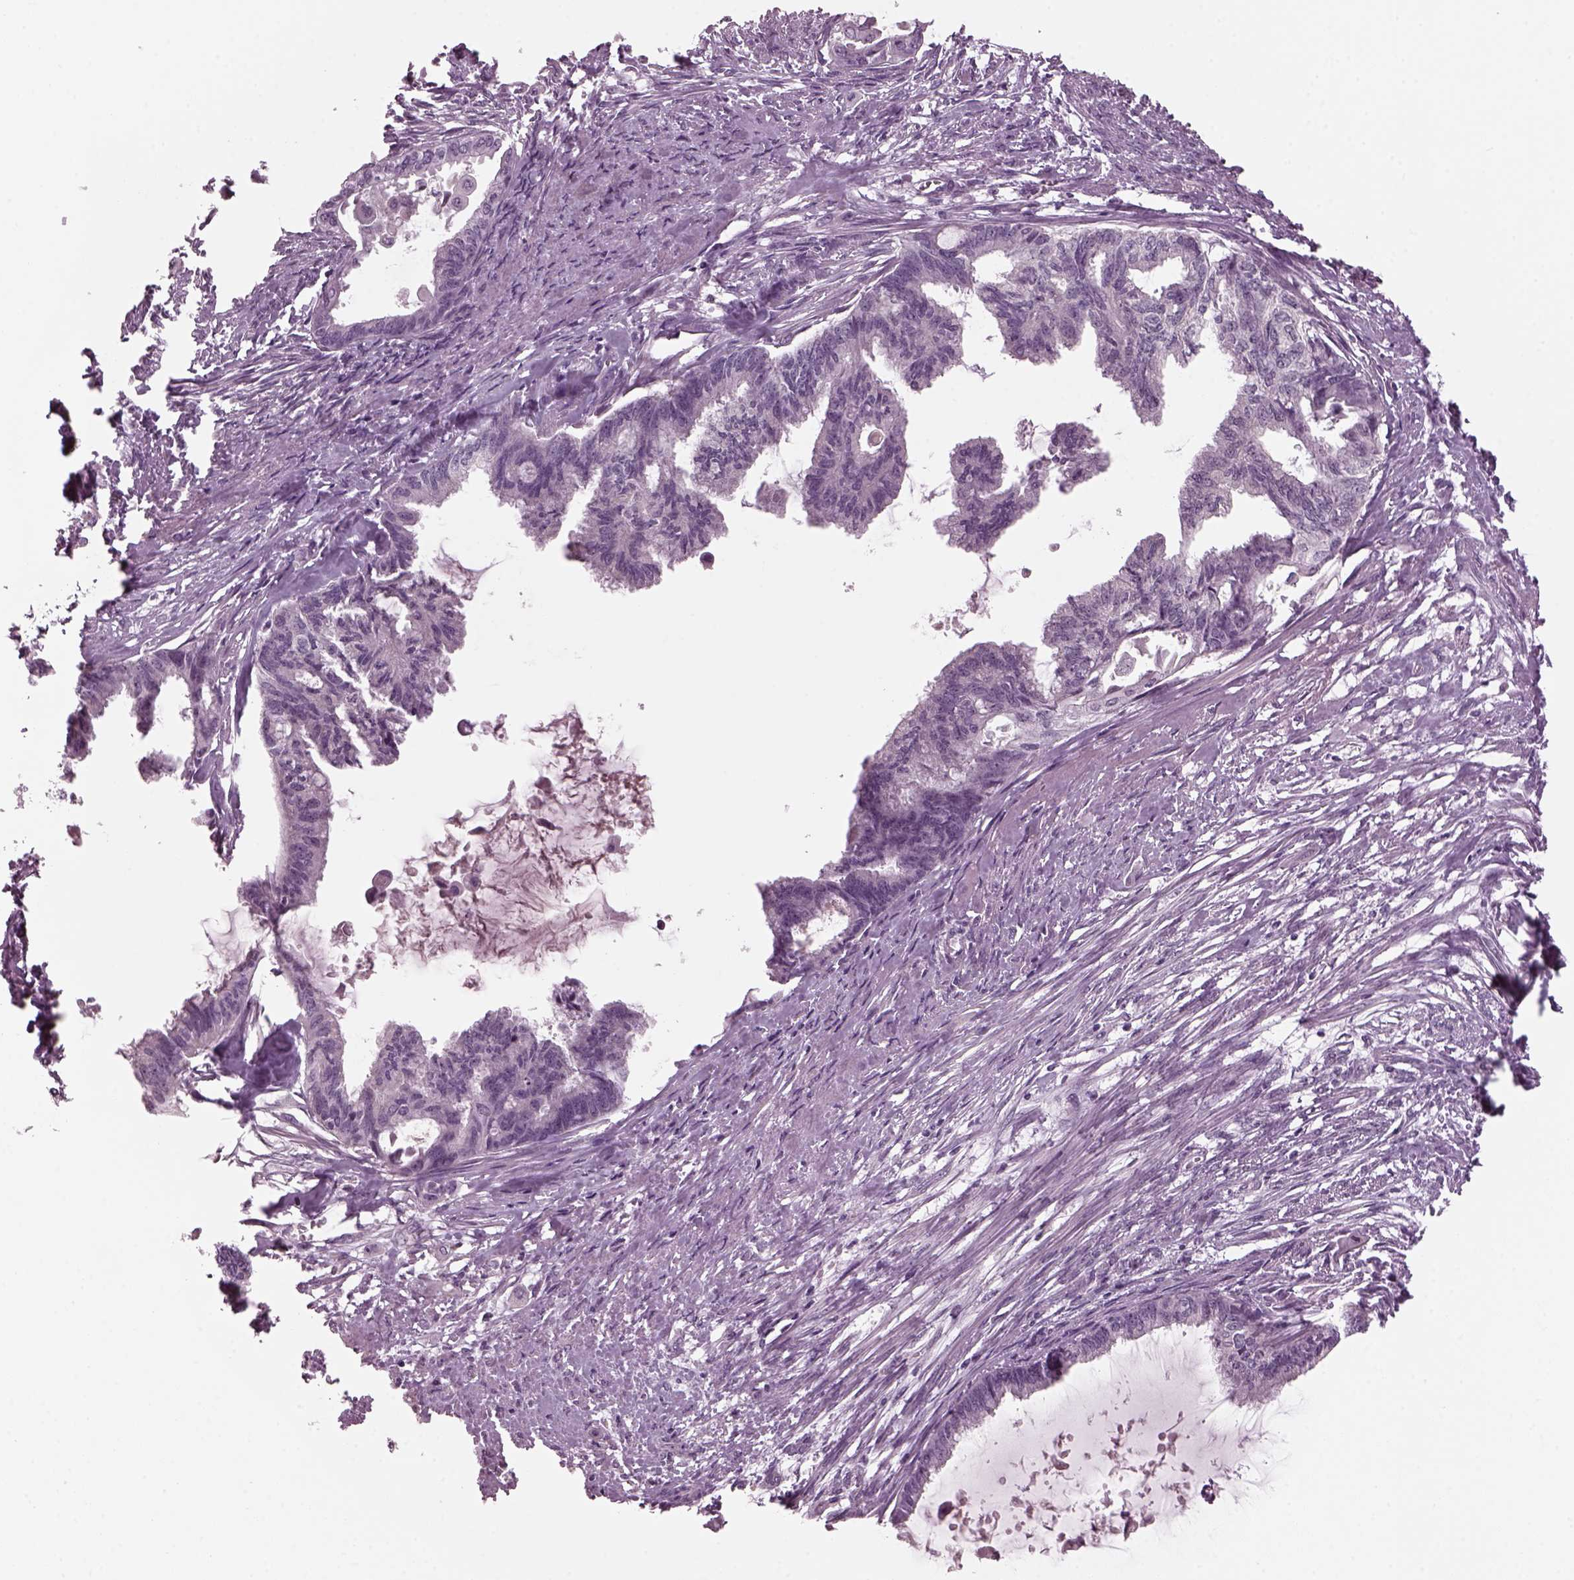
{"staining": {"intensity": "negative", "quantity": "none", "location": "none"}, "tissue": "endometrial cancer", "cell_type": "Tumor cells", "image_type": "cancer", "snomed": [{"axis": "morphology", "description": "Adenocarcinoma, NOS"}, {"axis": "topography", "description": "Endometrium"}], "caption": "A photomicrograph of human endometrial adenocarcinoma is negative for staining in tumor cells. The staining is performed using DAB brown chromogen with nuclei counter-stained in using hematoxylin.", "gene": "CLCN4", "patient": {"sex": "female", "age": 86}}